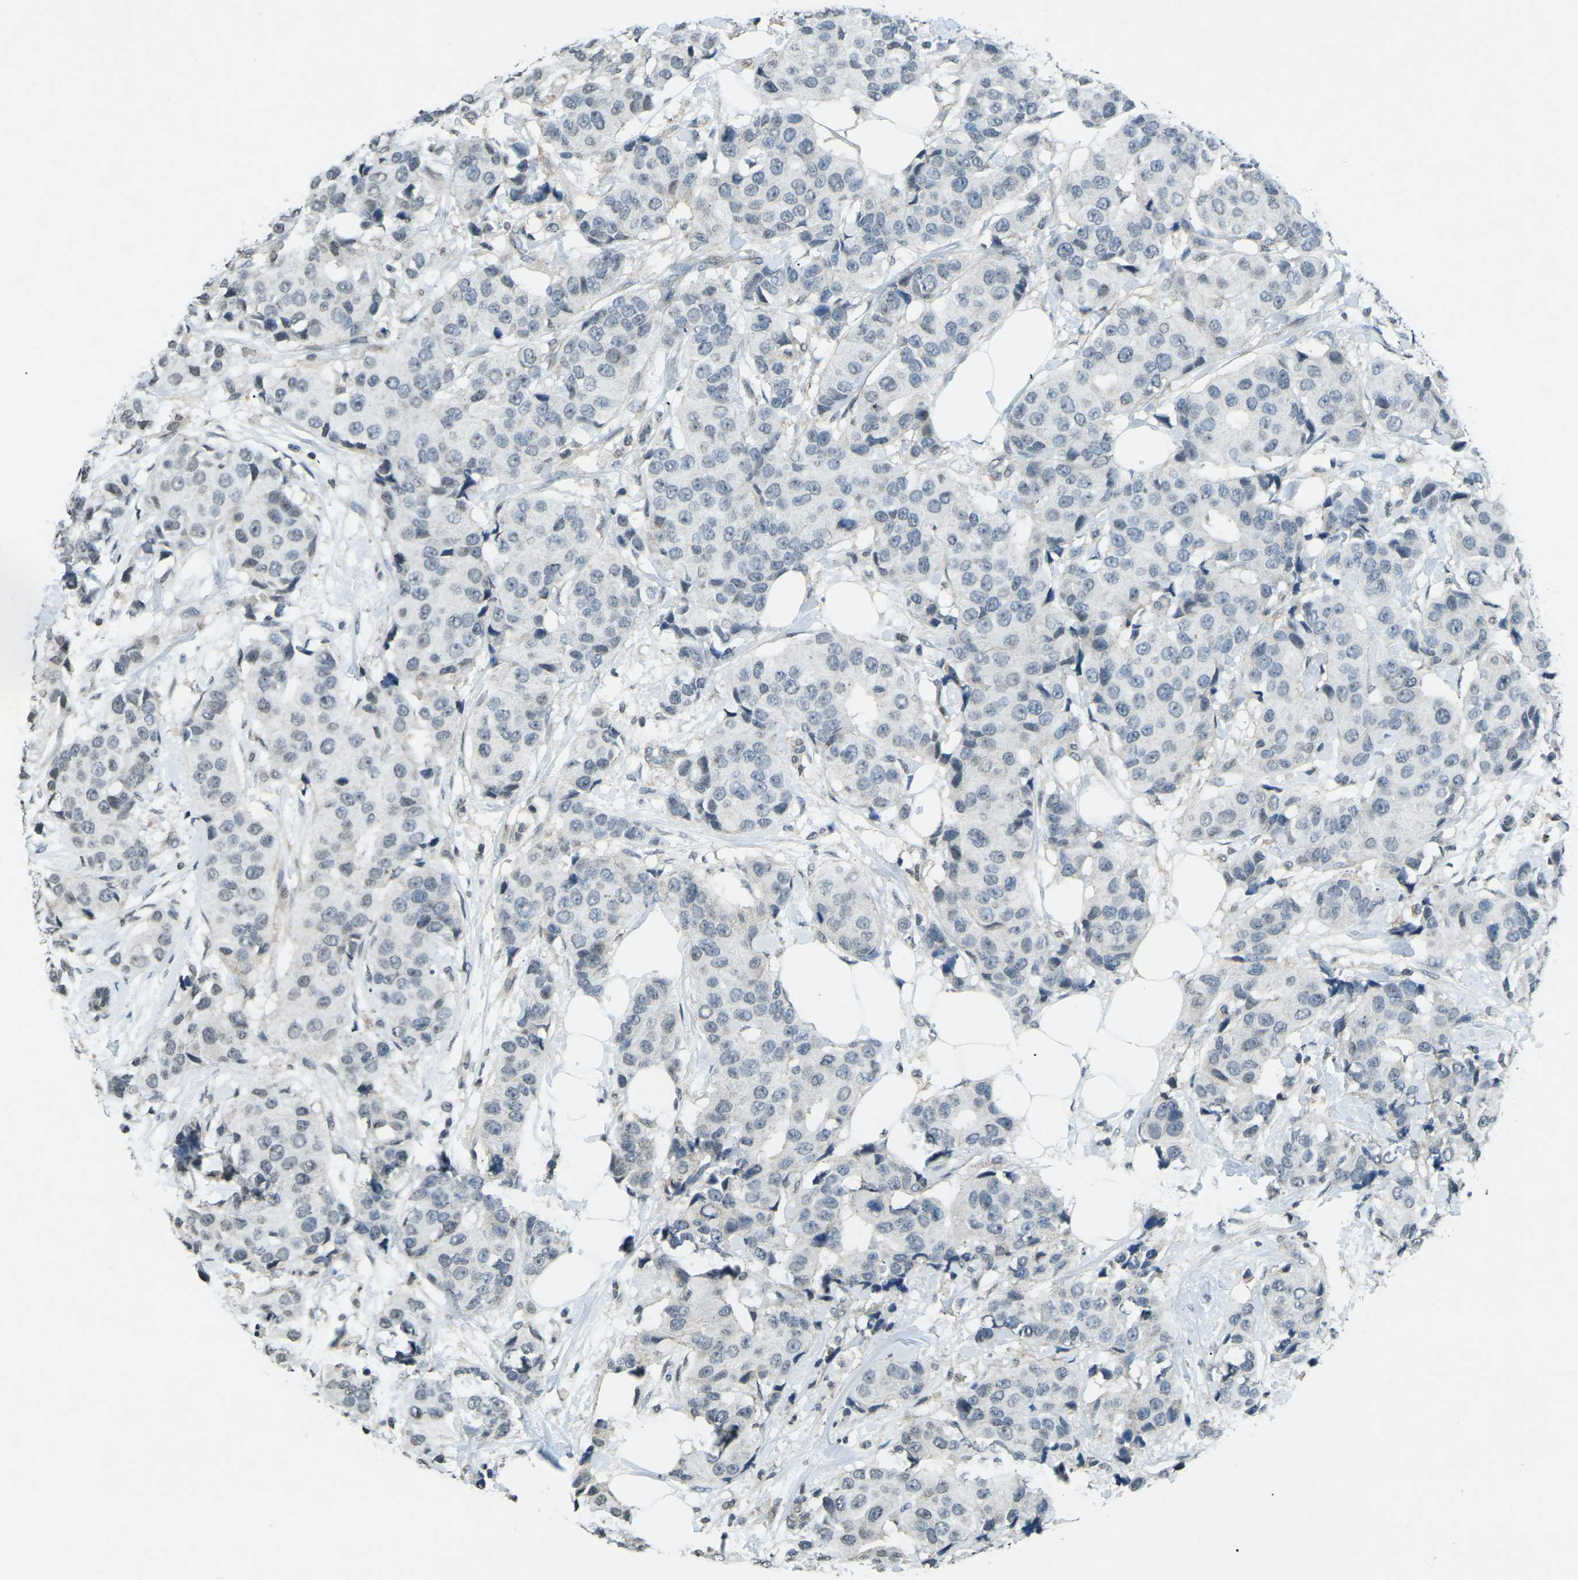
{"staining": {"intensity": "negative", "quantity": "none", "location": "none"}, "tissue": "breast cancer", "cell_type": "Tumor cells", "image_type": "cancer", "snomed": [{"axis": "morphology", "description": "Normal tissue, NOS"}, {"axis": "morphology", "description": "Duct carcinoma"}, {"axis": "topography", "description": "Breast"}], "caption": "Immunohistochemical staining of invasive ductal carcinoma (breast) demonstrates no significant positivity in tumor cells. Brightfield microscopy of immunohistochemistry stained with DAB (brown) and hematoxylin (blue), captured at high magnification.", "gene": "TFR2", "patient": {"sex": "female", "age": 39}}